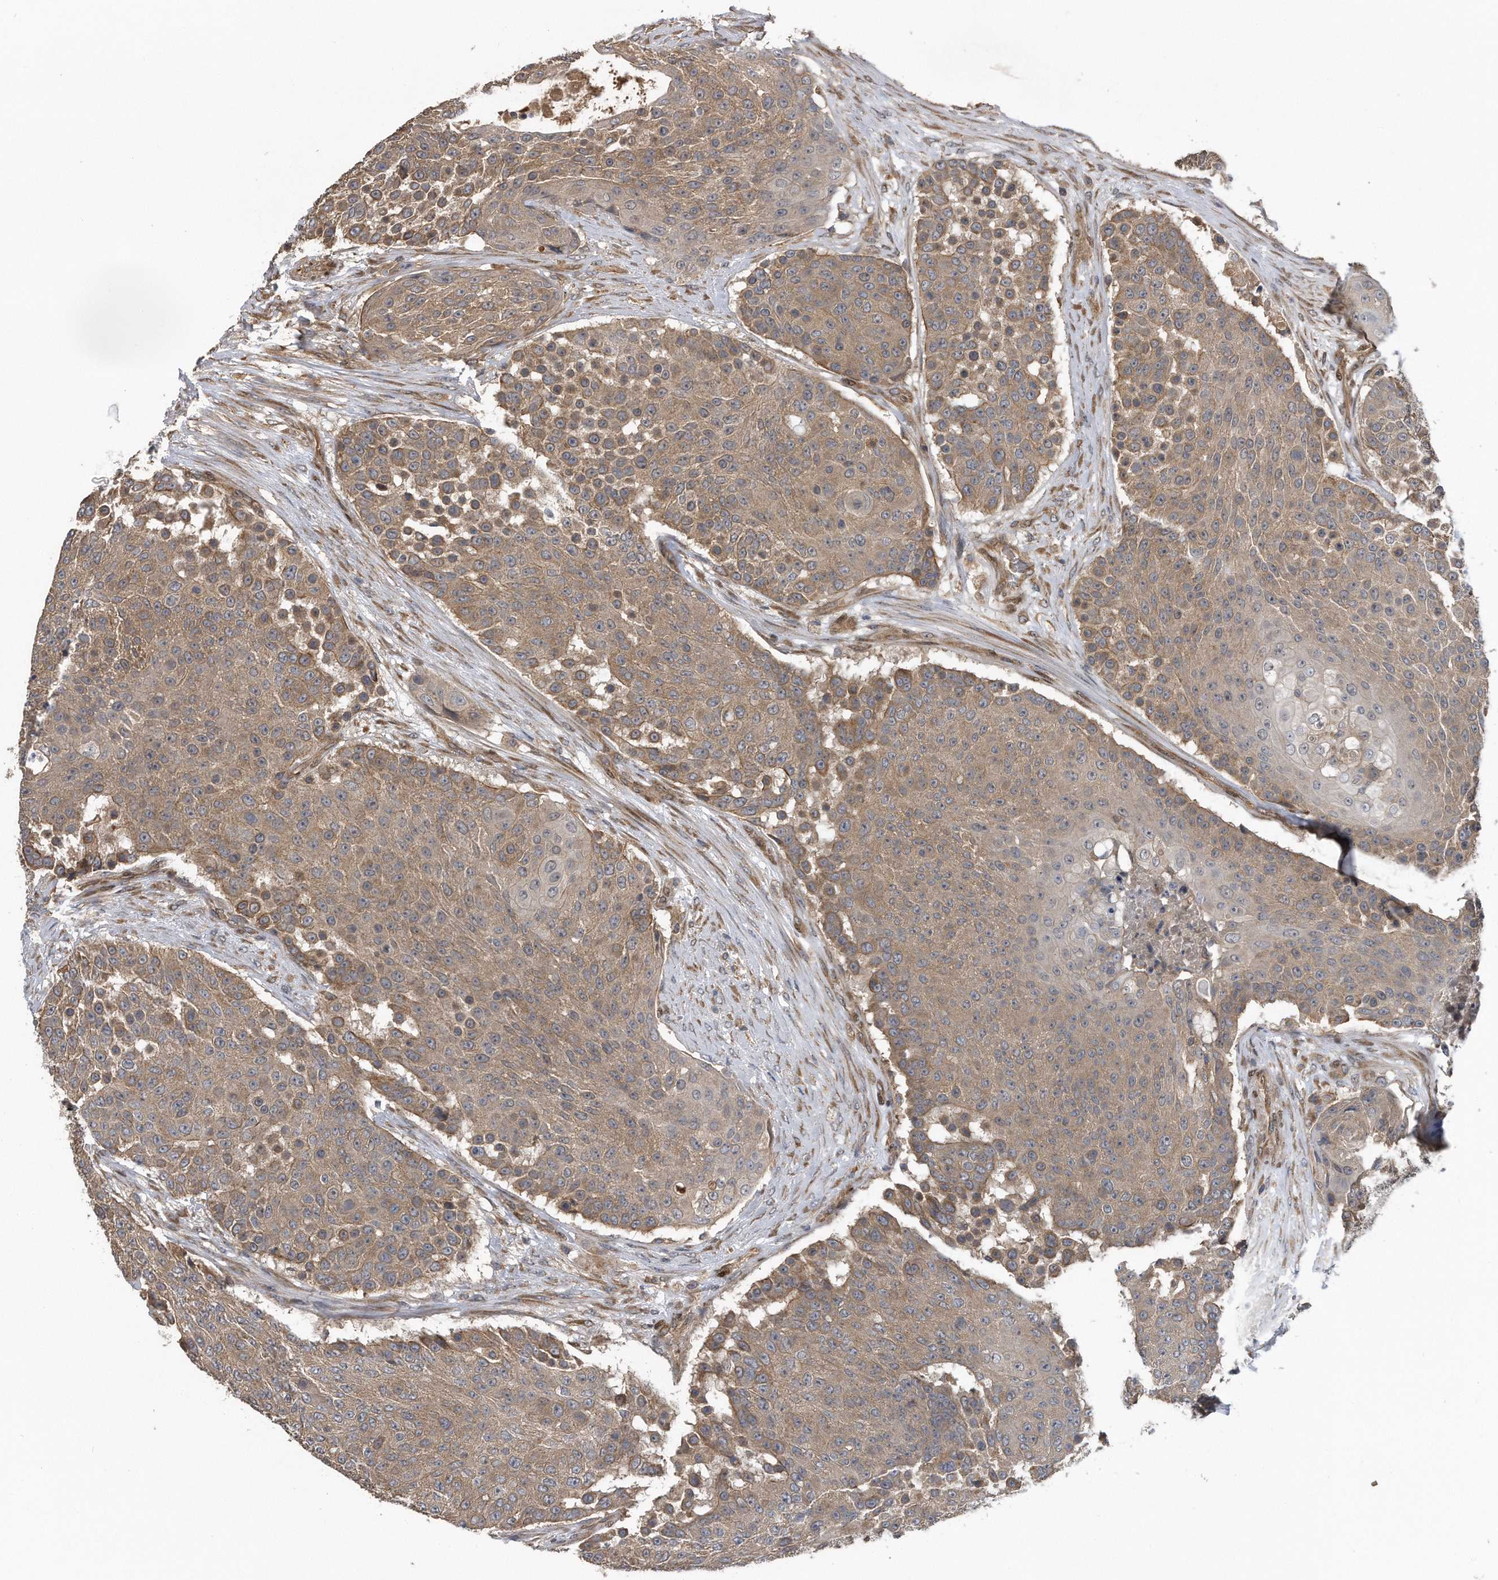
{"staining": {"intensity": "moderate", "quantity": ">75%", "location": "cytoplasmic/membranous"}, "tissue": "urothelial cancer", "cell_type": "Tumor cells", "image_type": "cancer", "snomed": [{"axis": "morphology", "description": "Urothelial carcinoma, High grade"}, {"axis": "topography", "description": "Urinary bladder"}], "caption": "This micrograph shows IHC staining of urothelial cancer, with medium moderate cytoplasmic/membranous expression in approximately >75% of tumor cells.", "gene": "ZNF79", "patient": {"sex": "female", "age": 63}}